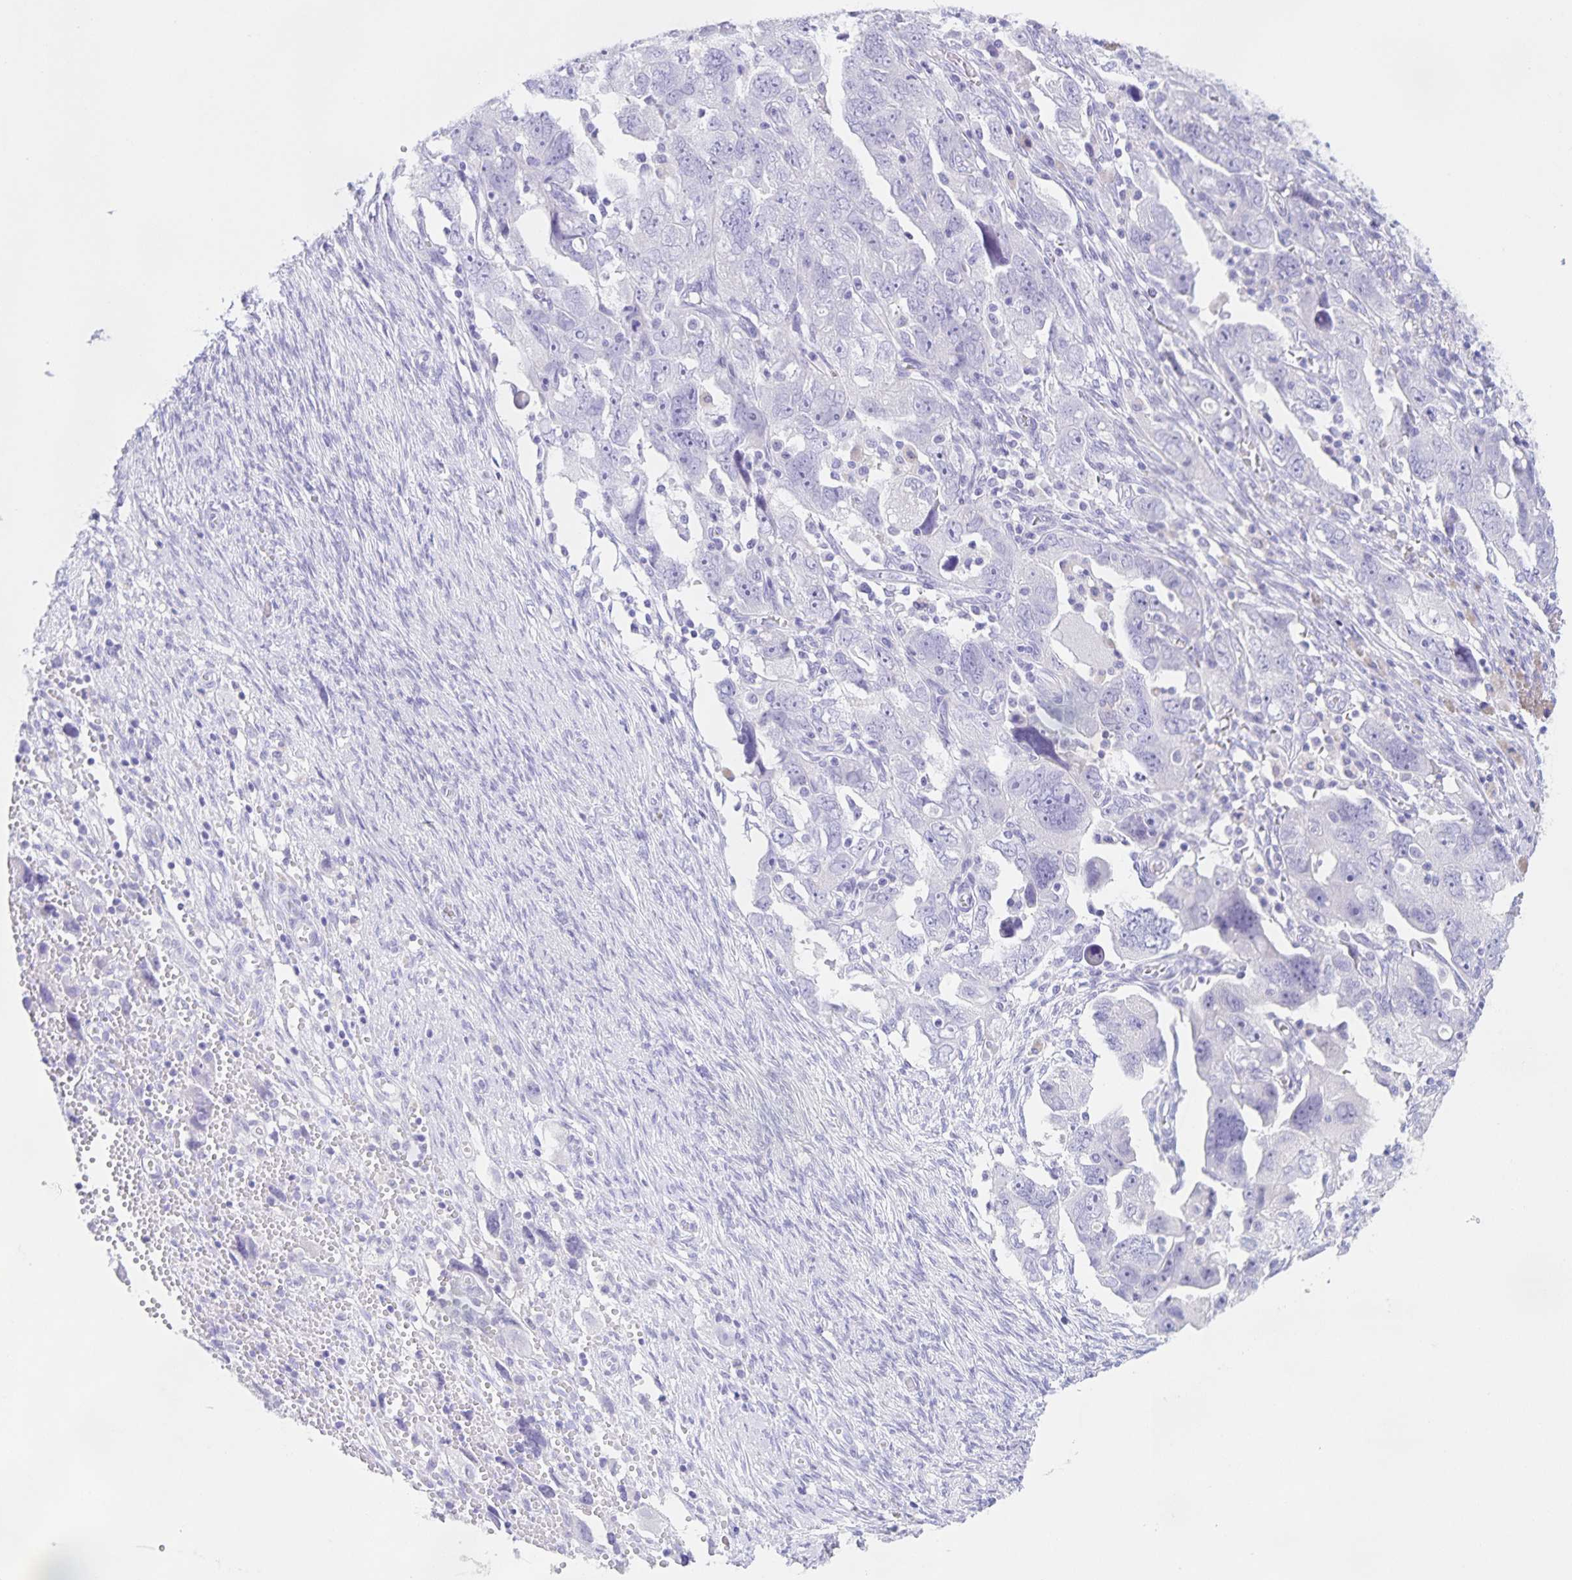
{"staining": {"intensity": "negative", "quantity": "none", "location": "none"}, "tissue": "ovarian cancer", "cell_type": "Tumor cells", "image_type": "cancer", "snomed": [{"axis": "morphology", "description": "Carcinoma, NOS"}, {"axis": "morphology", "description": "Cystadenocarcinoma, serous, NOS"}, {"axis": "topography", "description": "Ovary"}], "caption": "The IHC histopathology image has no significant expression in tumor cells of ovarian serous cystadenocarcinoma tissue.", "gene": "TGIF2LX", "patient": {"sex": "female", "age": 69}}